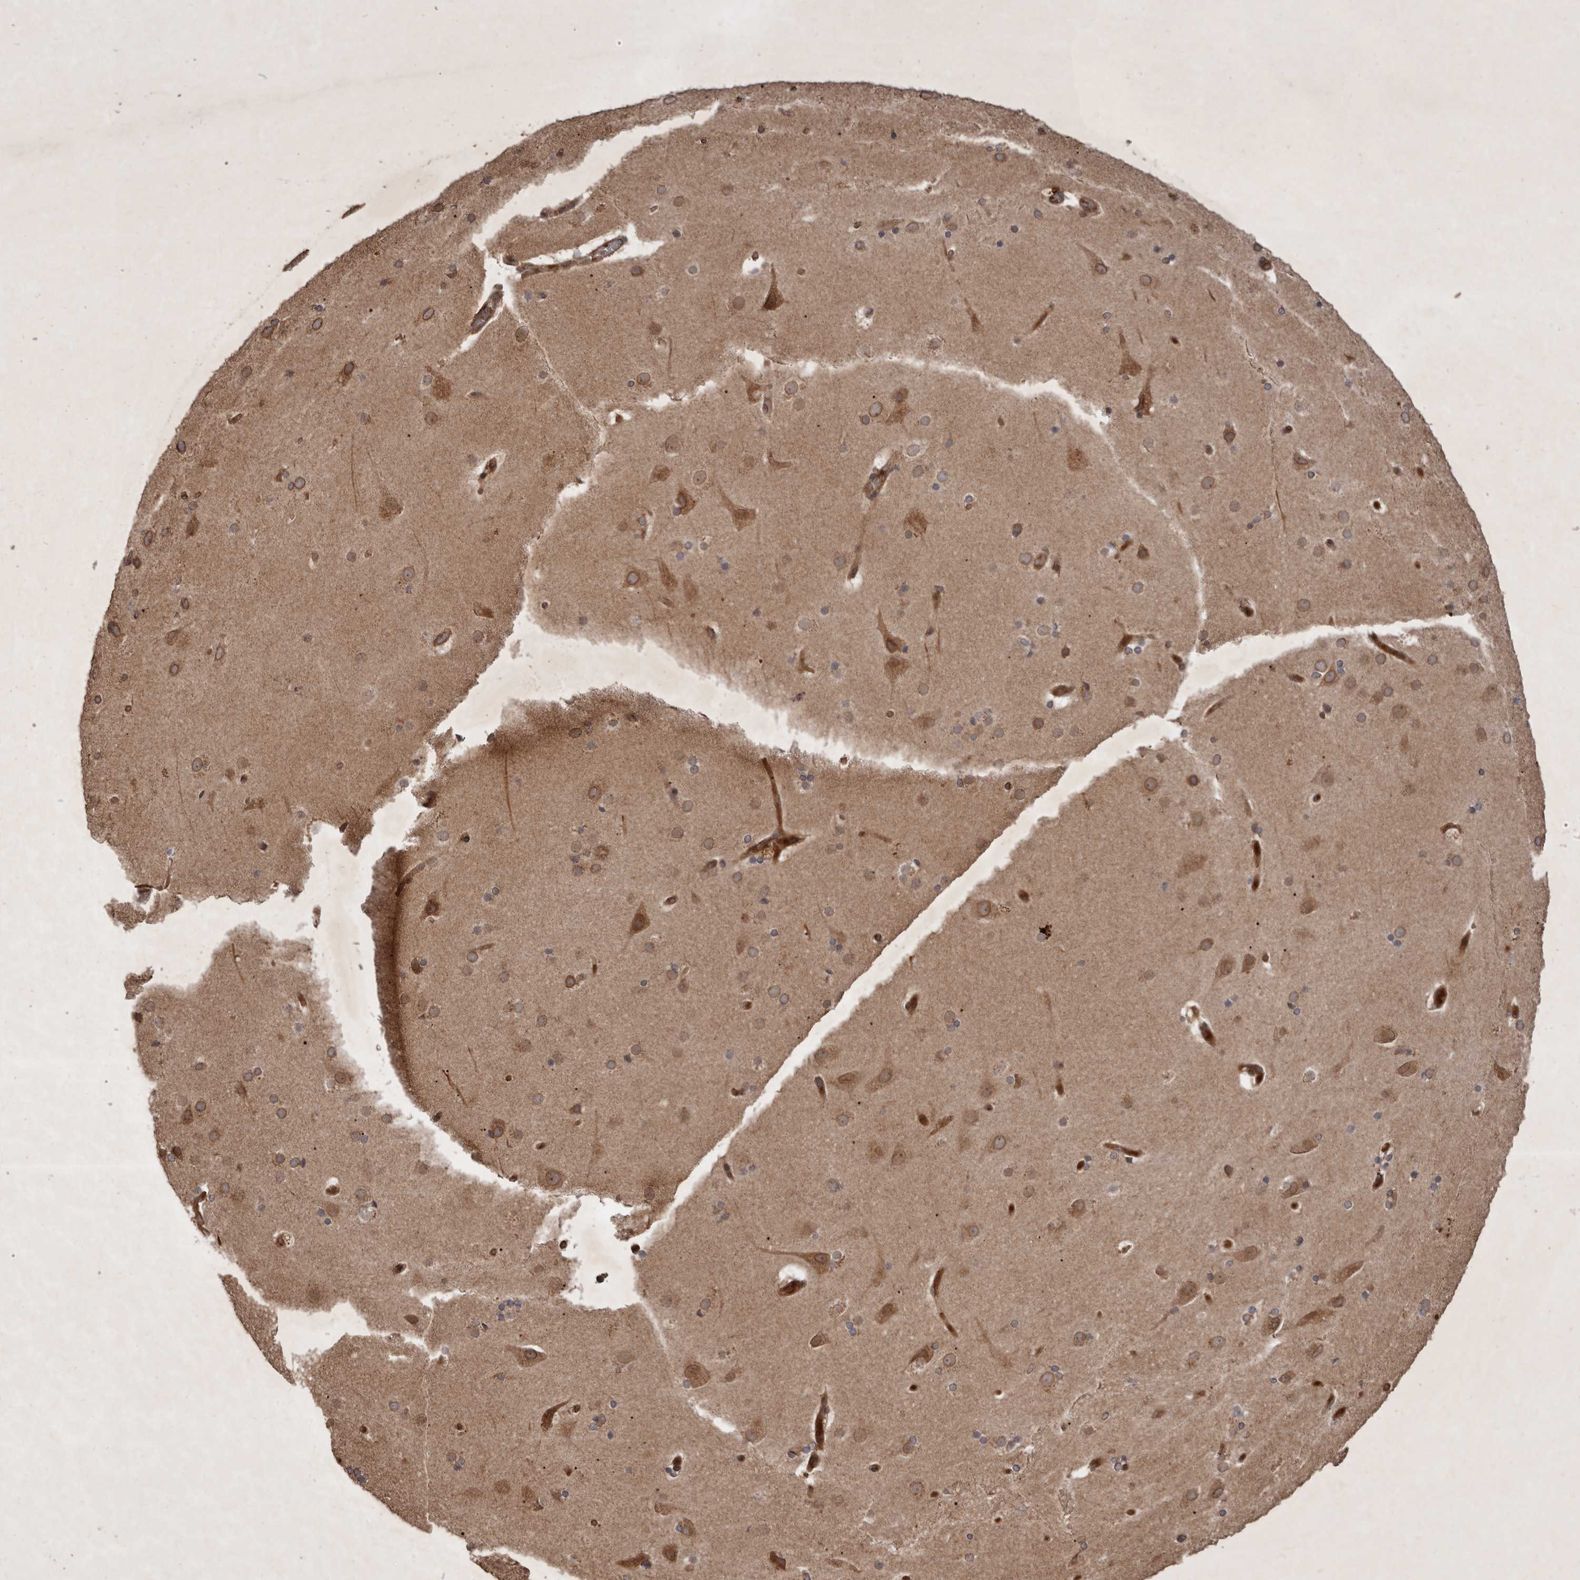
{"staining": {"intensity": "moderate", "quantity": ">75%", "location": "cytoplasmic/membranous"}, "tissue": "cerebral cortex", "cell_type": "Endothelial cells", "image_type": "normal", "snomed": [{"axis": "morphology", "description": "Normal tissue, NOS"}, {"axis": "topography", "description": "Cerebral cortex"}], "caption": "An immunohistochemistry micrograph of unremarkable tissue is shown. Protein staining in brown highlights moderate cytoplasmic/membranous positivity in cerebral cortex within endothelial cells. The staining is performed using DAB brown chromogen to label protein expression. The nuclei are counter-stained blue using hematoxylin.", "gene": "STK36", "patient": {"sex": "male", "age": 57}}